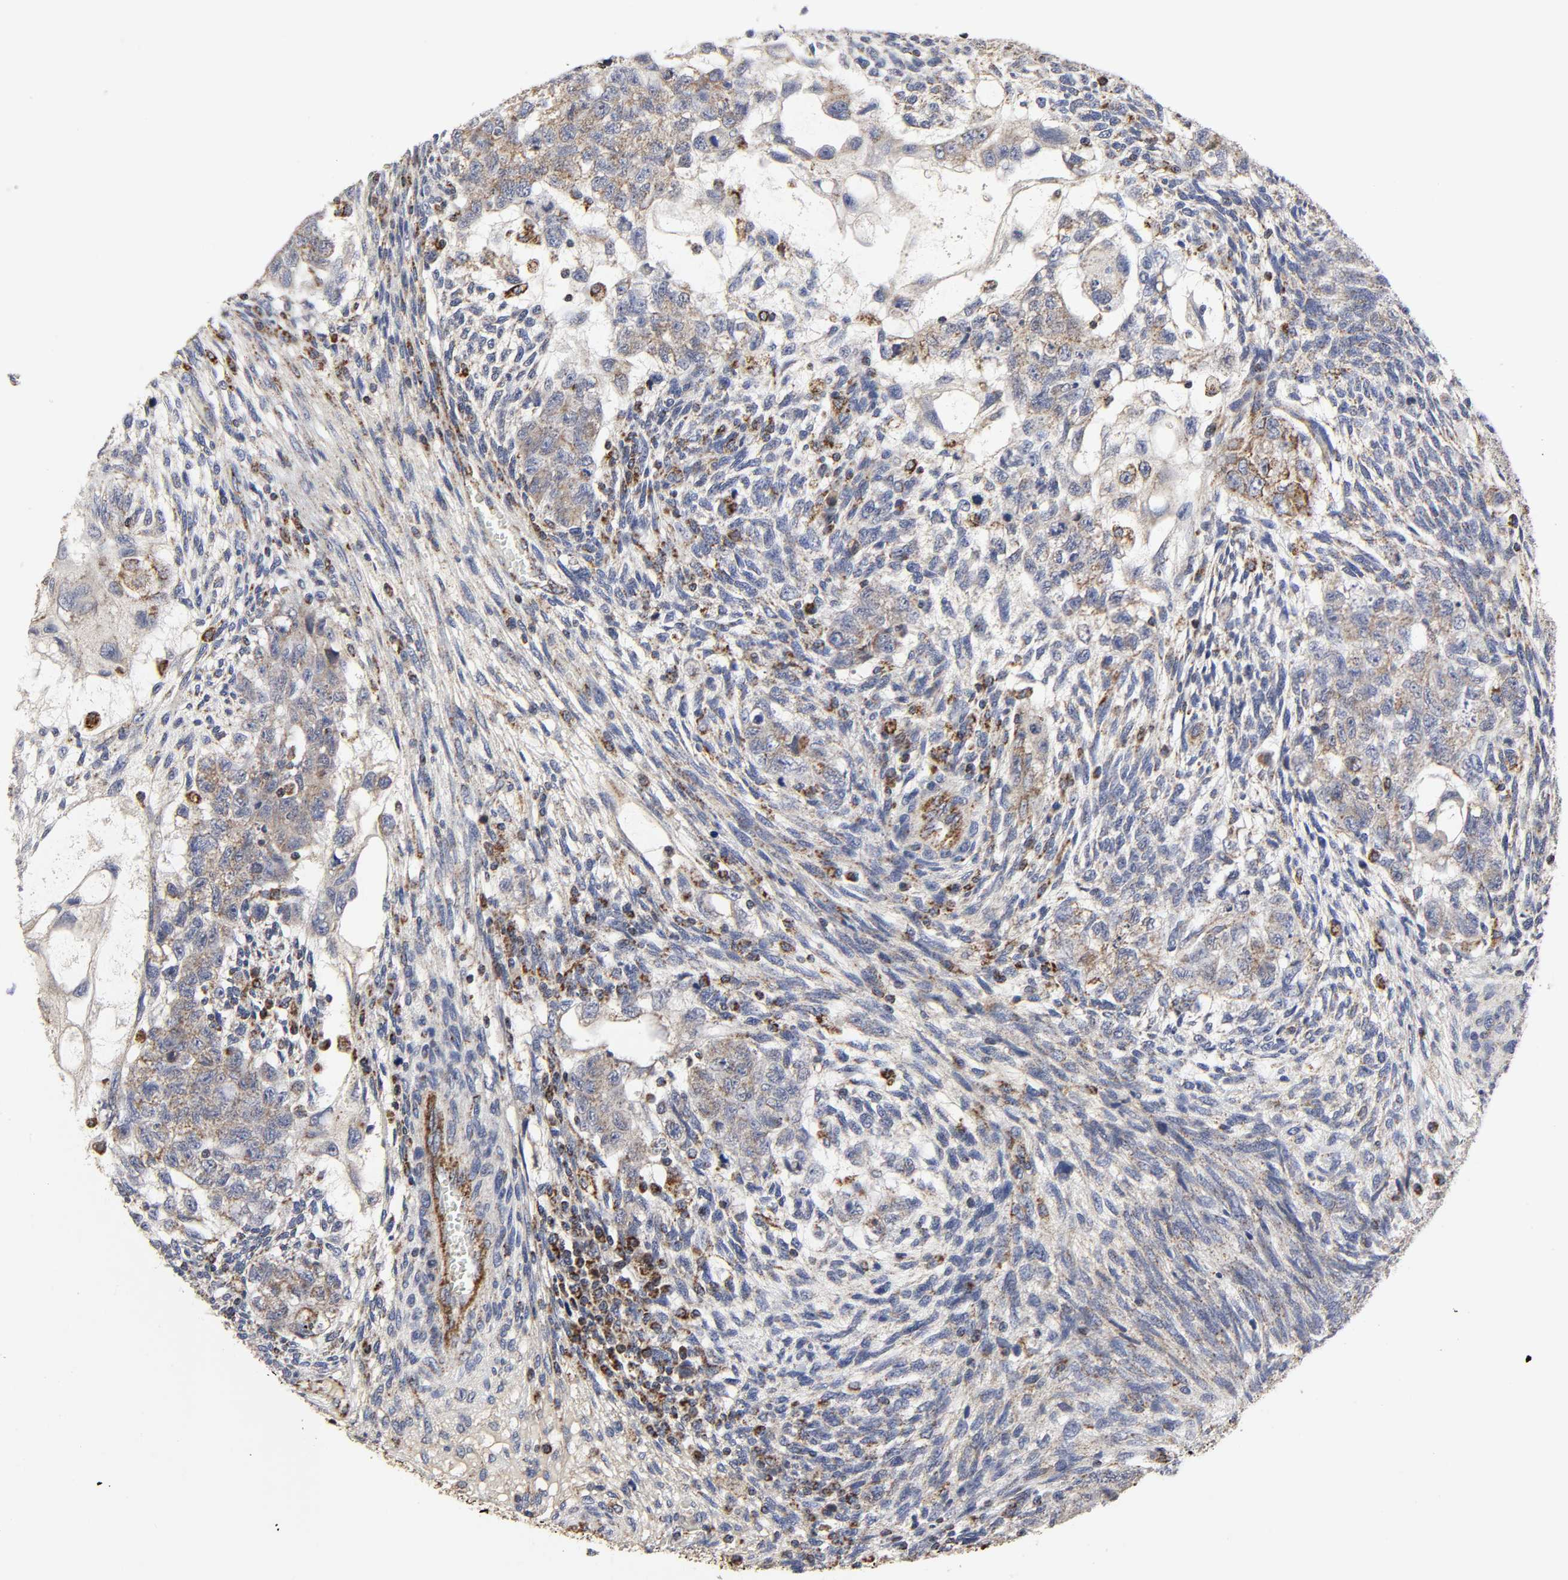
{"staining": {"intensity": "weak", "quantity": ">75%", "location": "cytoplasmic/membranous"}, "tissue": "testis cancer", "cell_type": "Tumor cells", "image_type": "cancer", "snomed": [{"axis": "morphology", "description": "Normal tissue, NOS"}, {"axis": "morphology", "description": "Carcinoma, Embryonal, NOS"}, {"axis": "topography", "description": "Testis"}], "caption": "Human testis cancer (embryonal carcinoma) stained for a protein (brown) demonstrates weak cytoplasmic/membranous positive positivity in about >75% of tumor cells.", "gene": "COX6B1", "patient": {"sex": "male", "age": 36}}